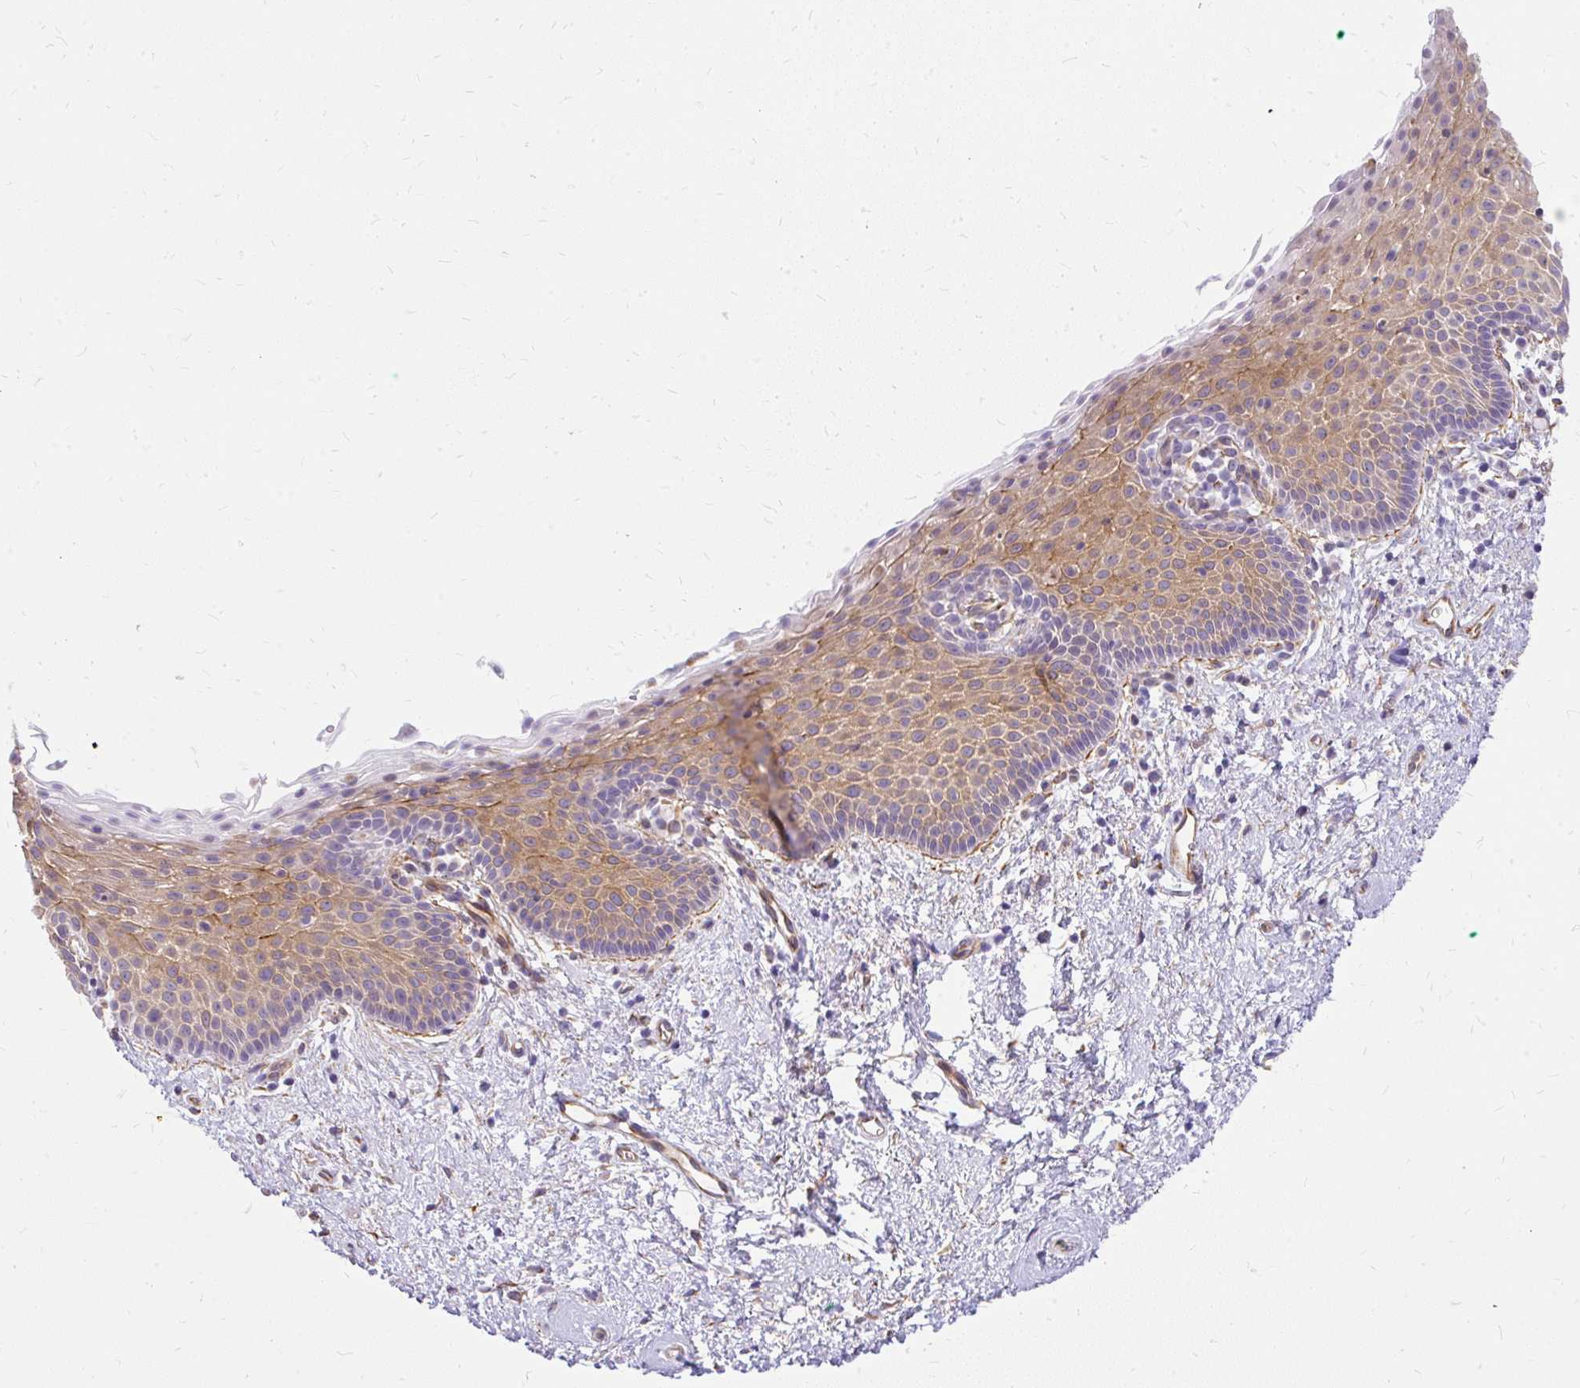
{"staining": {"intensity": "moderate", "quantity": "25%-75%", "location": "cytoplasmic/membranous"}, "tissue": "vagina", "cell_type": "Squamous epithelial cells", "image_type": "normal", "snomed": [{"axis": "morphology", "description": "Normal tissue, NOS"}, {"axis": "topography", "description": "Vagina"}], "caption": "Immunohistochemical staining of unremarkable human vagina demonstrates medium levels of moderate cytoplasmic/membranous staining in about 25%-75% of squamous epithelial cells. The staining was performed using DAB (3,3'-diaminobenzidine) to visualize the protein expression in brown, while the nuclei were stained in blue with hematoxylin (Magnification: 20x).", "gene": "FAM83C", "patient": {"sex": "female", "age": 61}}